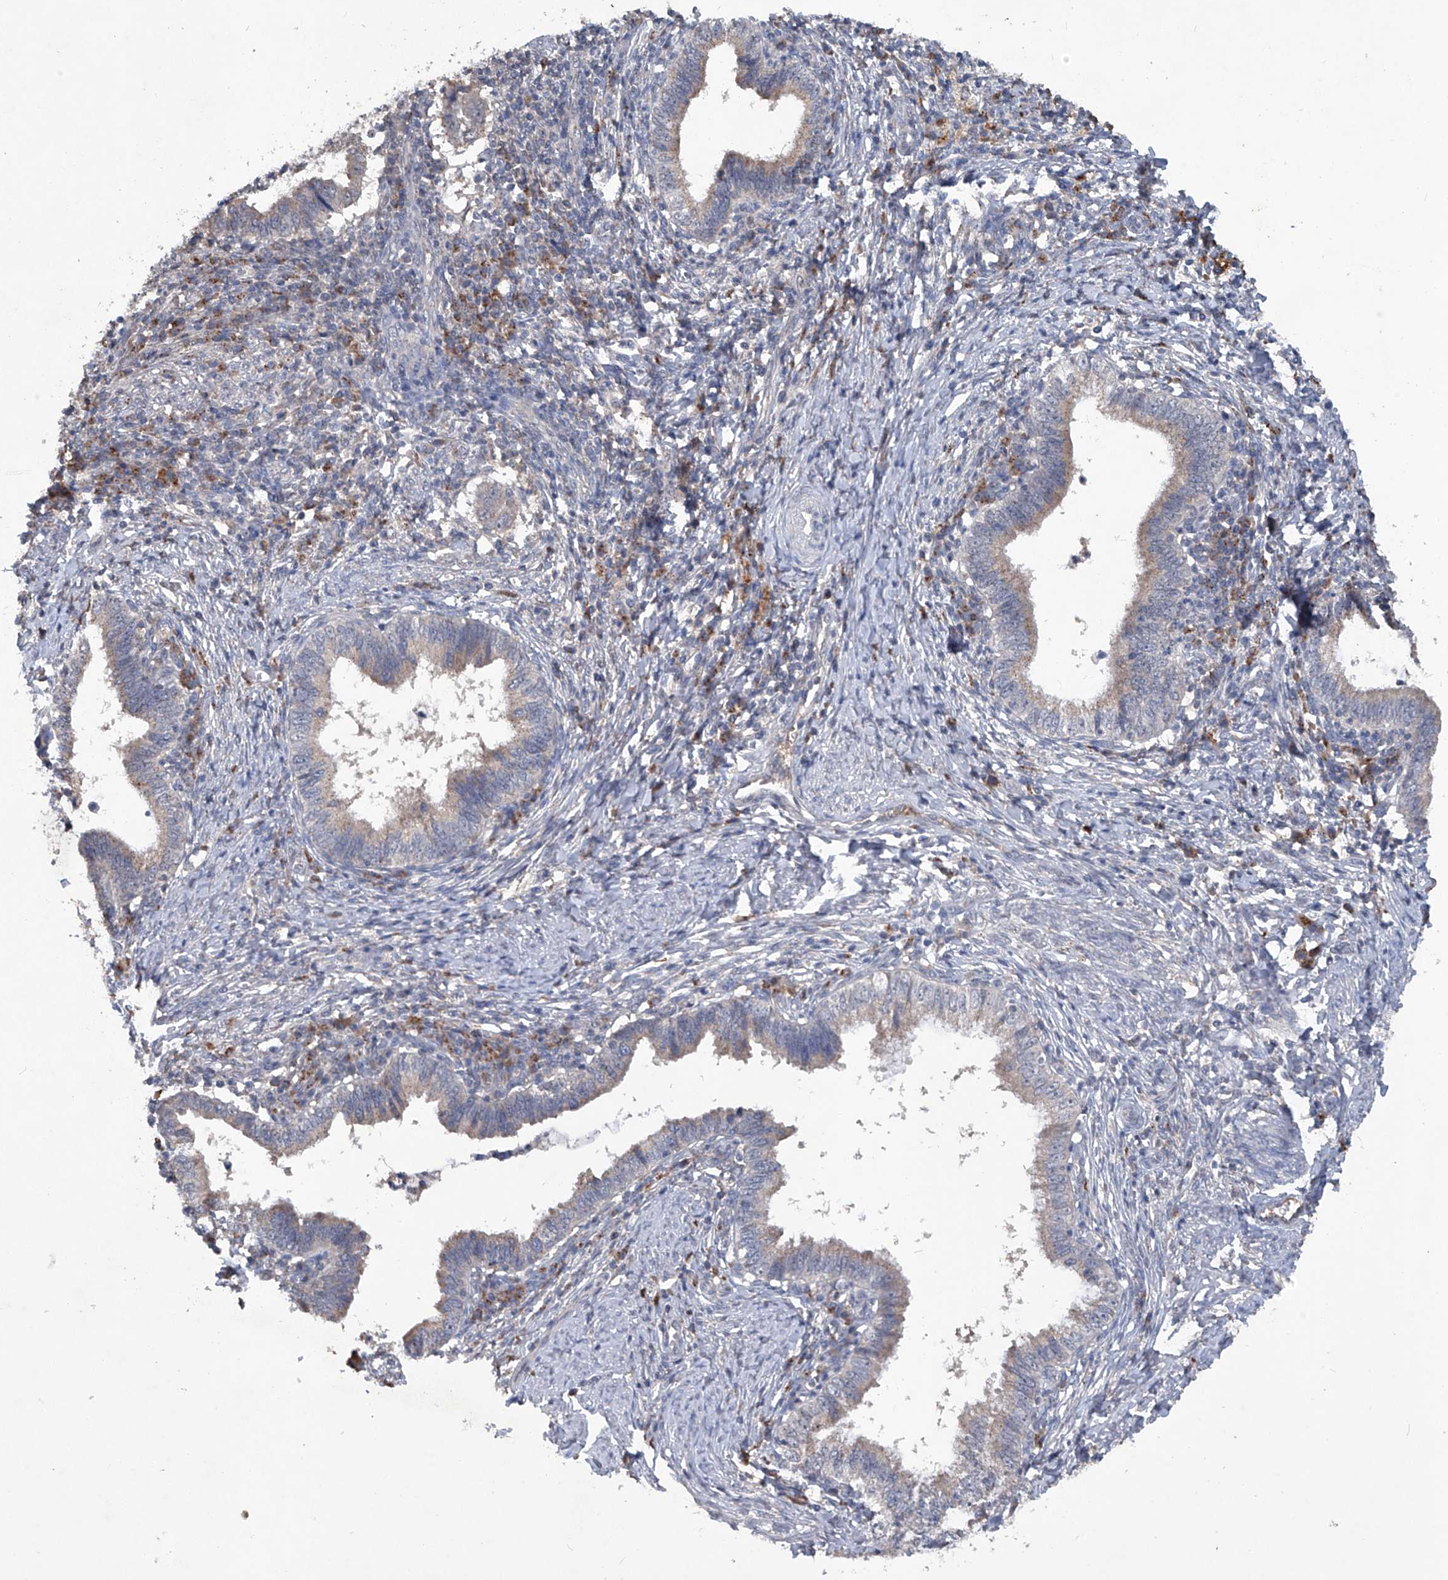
{"staining": {"intensity": "weak", "quantity": "<25%", "location": "cytoplasmic/membranous"}, "tissue": "cervical cancer", "cell_type": "Tumor cells", "image_type": "cancer", "snomed": [{"axis": "morphology", "description": "Adenocarcinoma, NOS"}, {"axis": "topography", "description": "Cervix"}], "caption": "The IHC photomicrograph has no significant staining in tumor cells of cervical cancer tissue.", "gene": "PCSK5", "patient": {"sex": "female", "age": 36}}